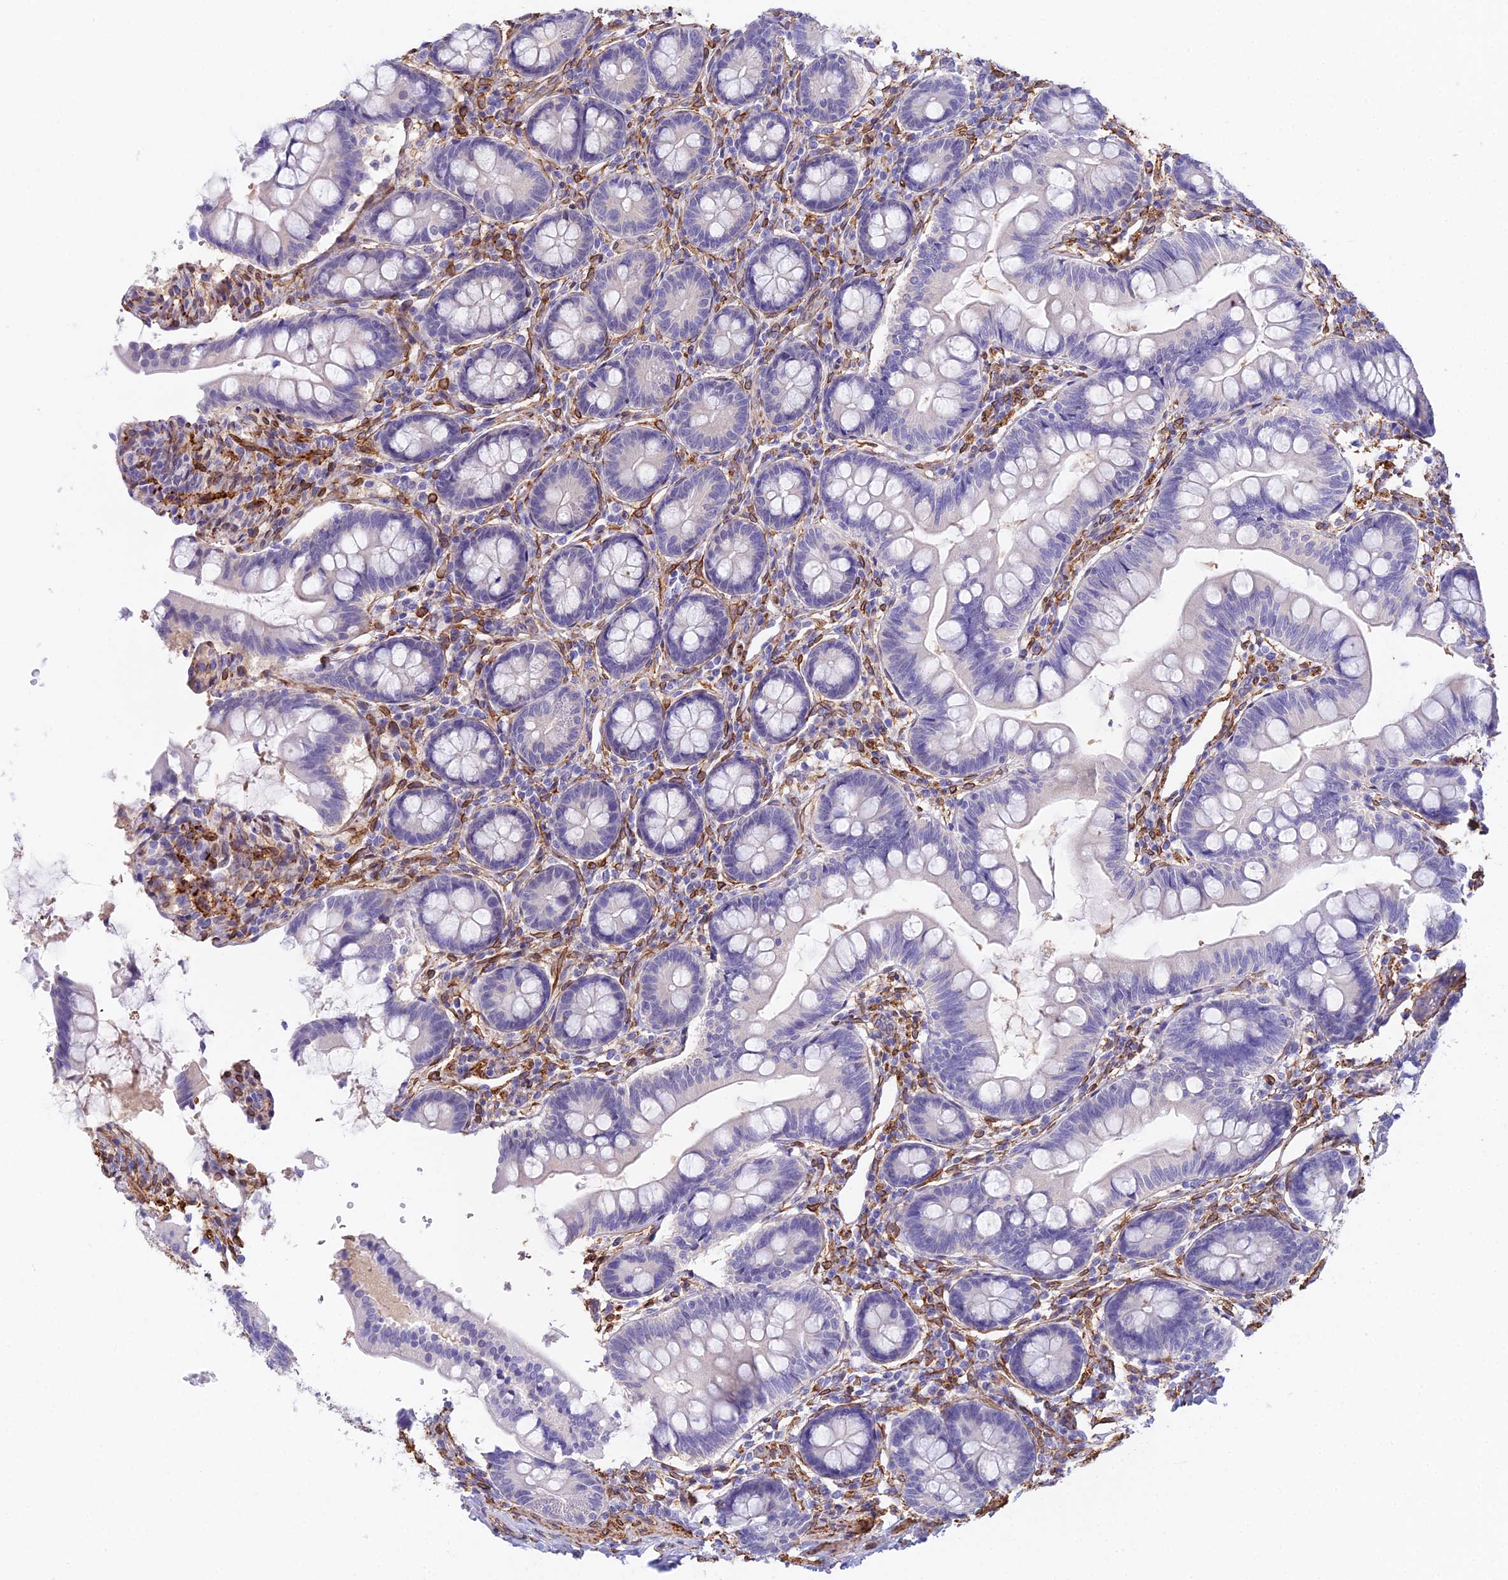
{"staining": {"intensity": "negative", "quantity": "none", "location": "none"}, "tissue": "small intestine", "cell_type": "Glandular cells", "image_type": "normal", "snomed": [{"axis": "morphology", "description": "Normal tissue, NOS"}, {"axis": "topography", "description": "Small intestine"}], "caption": "Glandular cells are negative for brown protein staining in normal small intestine. (DAB (3,3'-diaminobenzidine) immunohistochemistry, high magnification).", "gene": "MXRA7", "patient": {"sex": "male", "age": 7}}